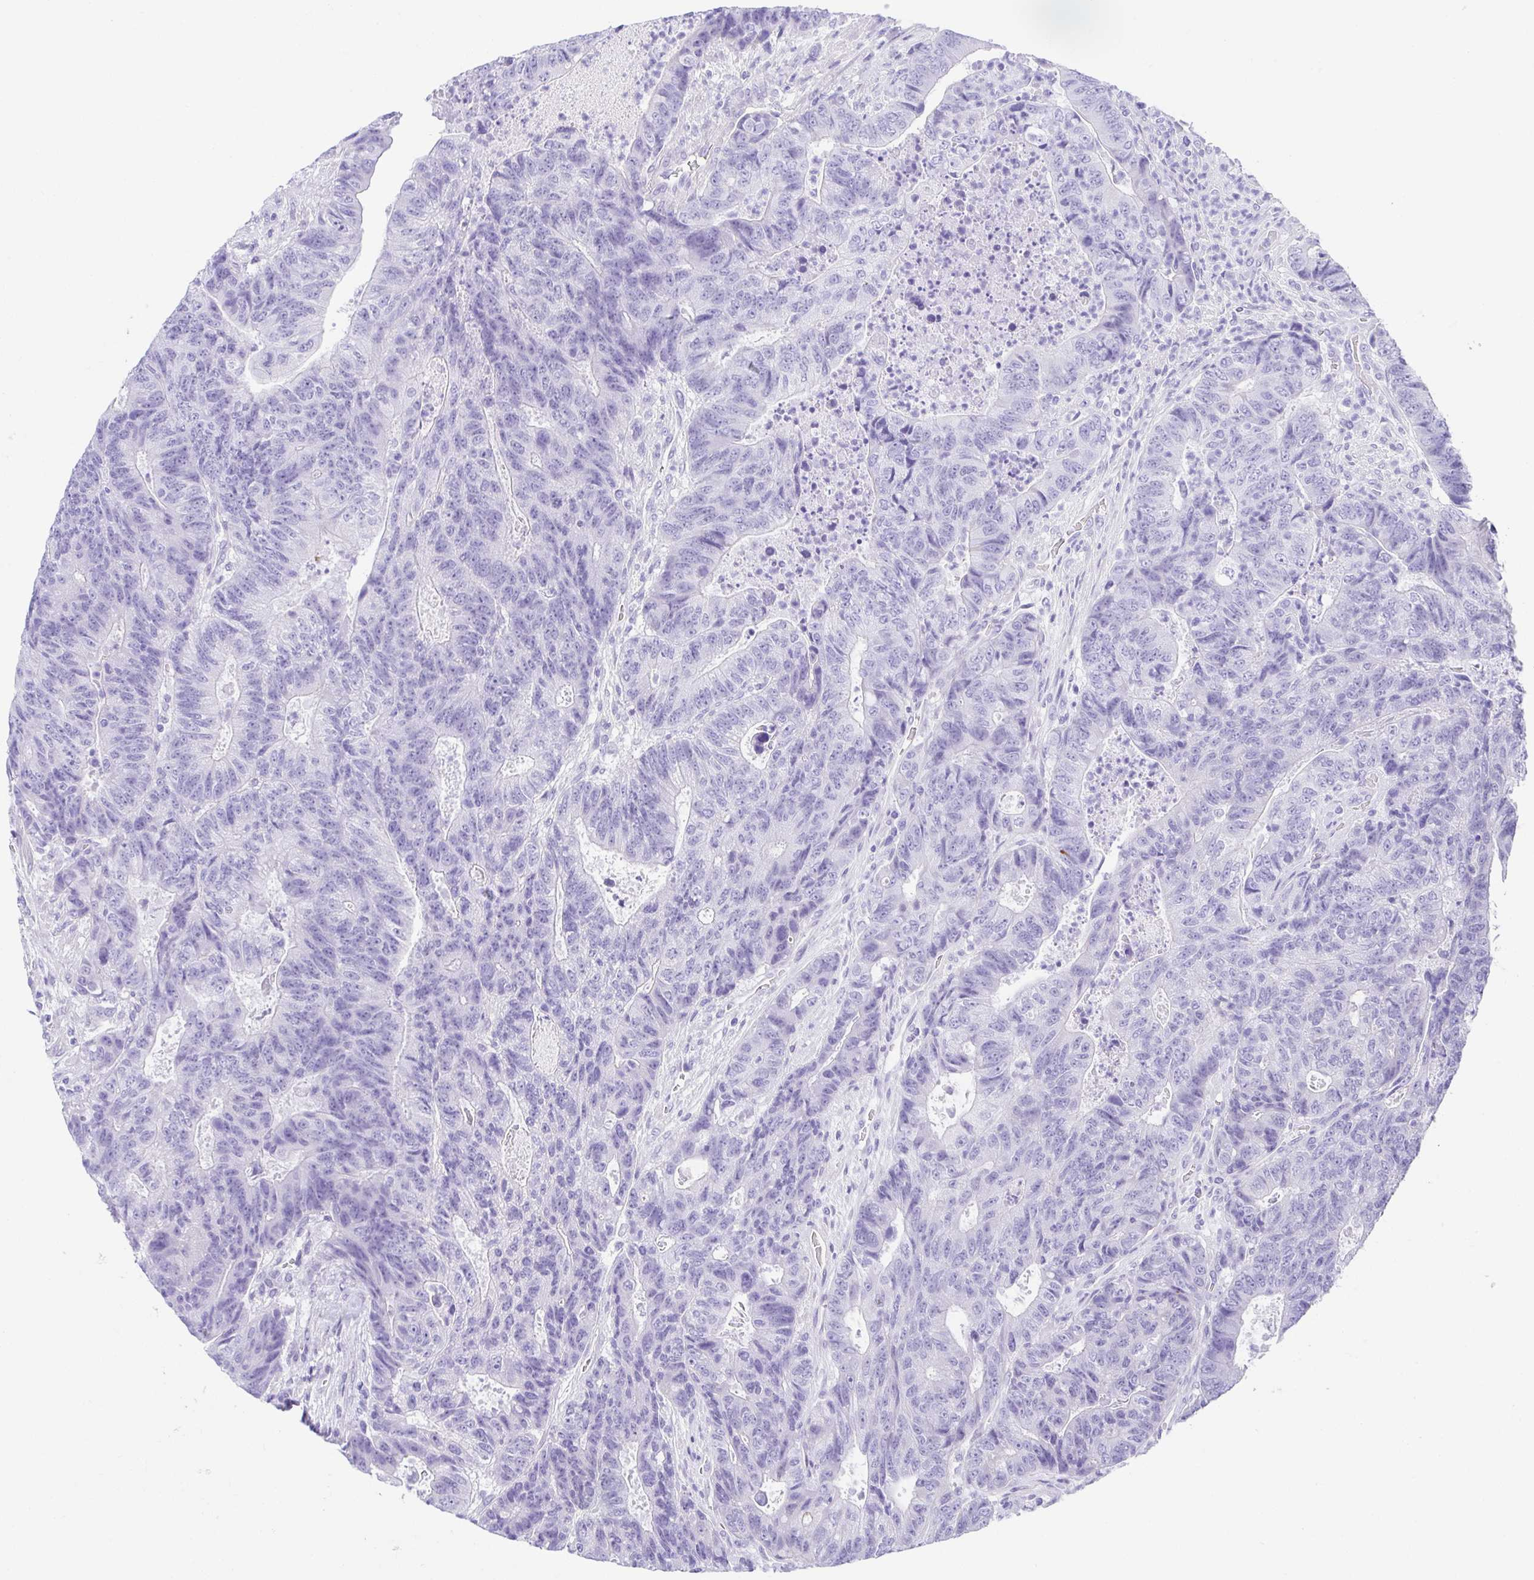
{"staining": {"intensity": "negative", "quantity": "none", "location": "none"}, "tissue": "colorectal cancer", "cell_type": "Tumor cells", "image_type": "cancer", "snomed": [{"axis": "morphology", "description": "Adenocarcinoma, NOS"}, {"axis": "topography", "description": "Colon"}], "caption": "IHC histopathology image of human colorectal cancer stained for a protein (brown), which exhibits no expression in tumor cells.", "gene": "LUZP4", "patient": {"sex": "female", "age": 48}}